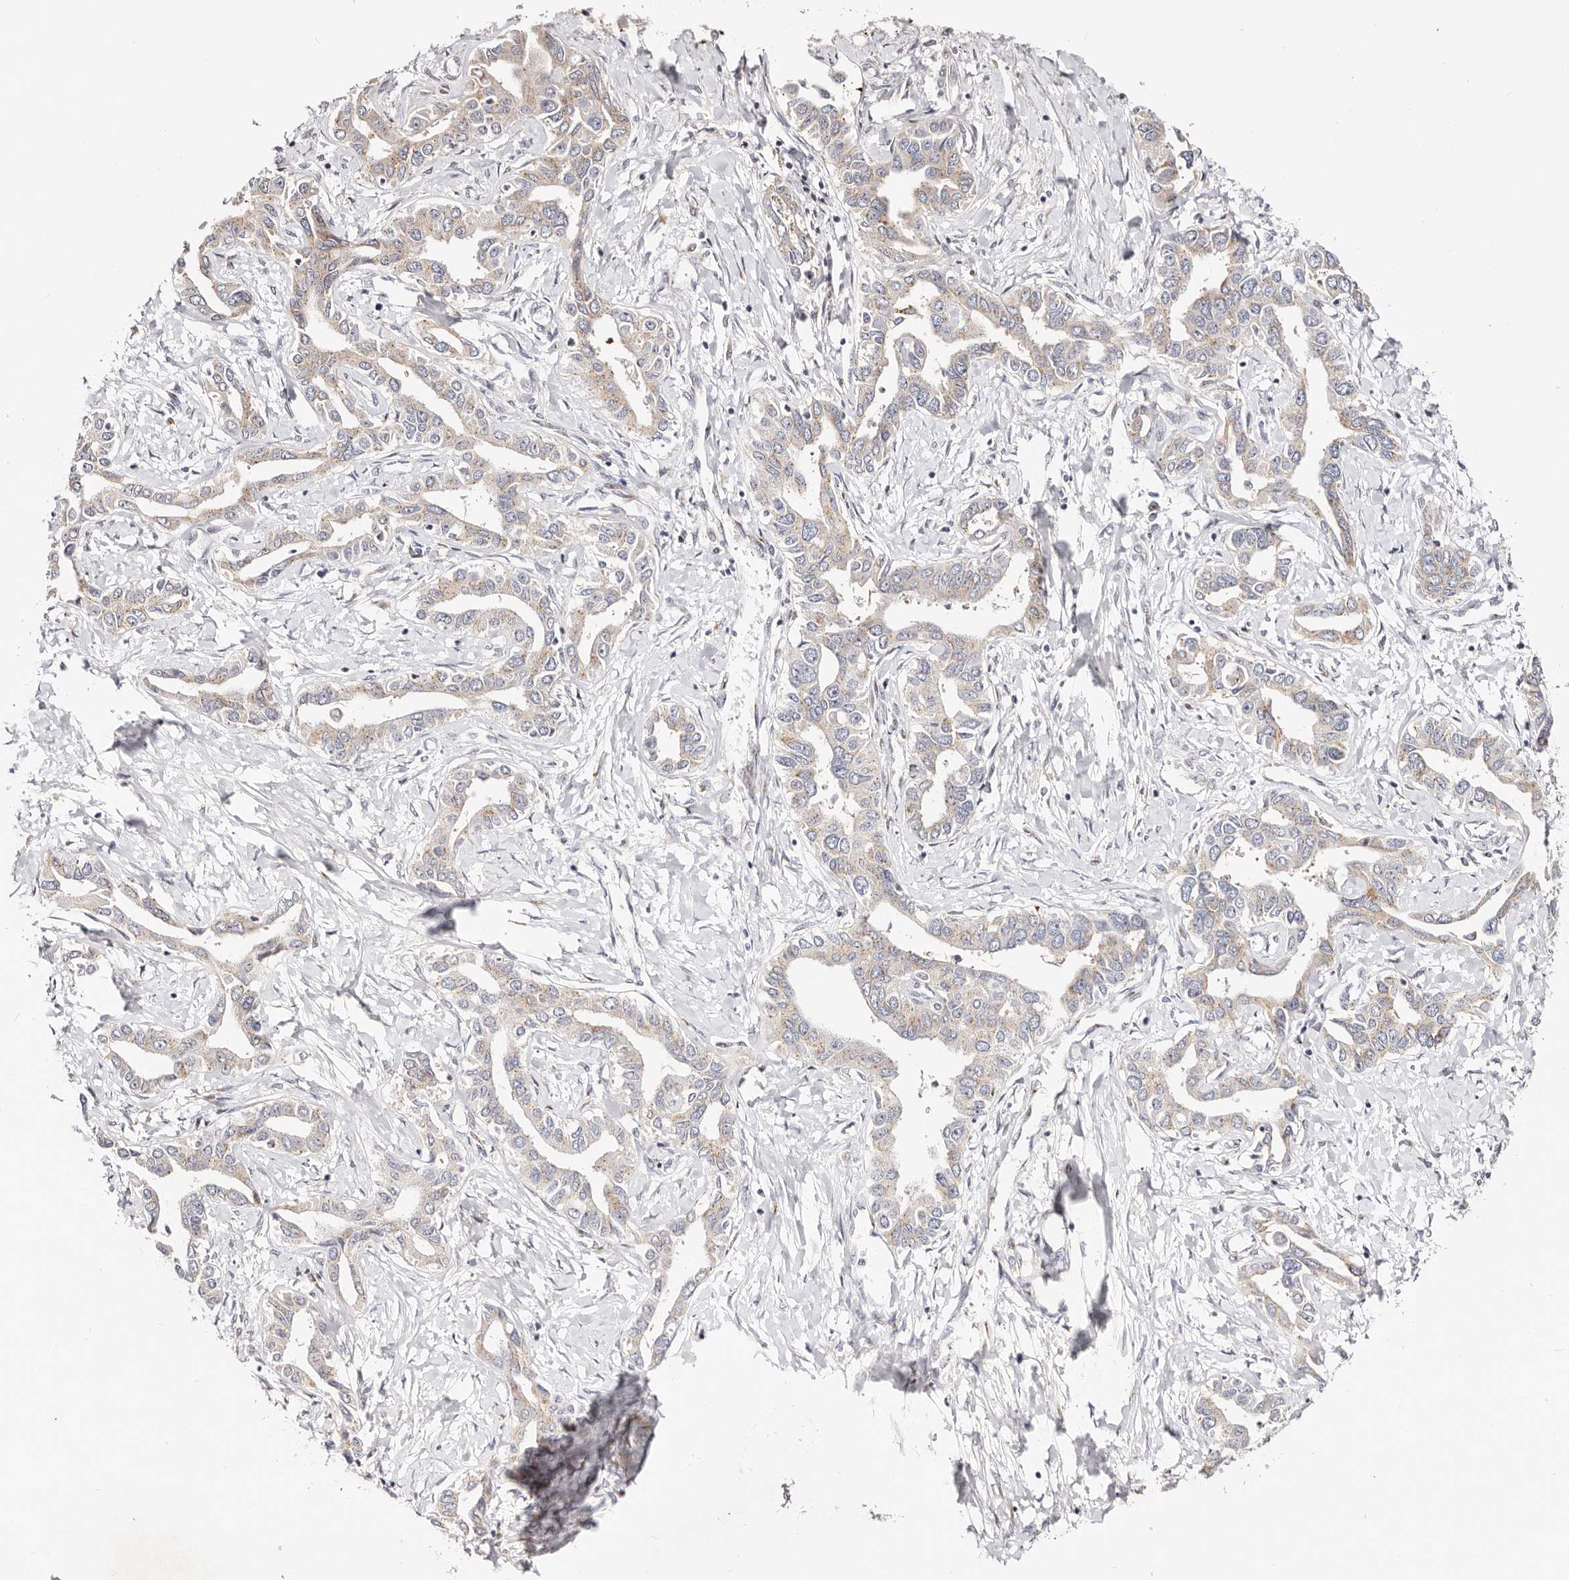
{"staining": {"intensity": "weak", "quantity": "<25%", "location": "cytoplasmic/membranous"}, "tissue": "liver cancer", "cell_type": "Tumor cells", "image_type": "cancer", "snomed": [{"axis": "morphology", "description": "Cholangiocarcinoma"}, {"axis": "topography", "description": "Liver"}], "caption": "An immunohistochemistry (IHC) histopathology image of liver cancer is shown. There is no staining in tumor cells of liver cancer.", "gene": "VIPAS39", "patient": {"sex": "male", "age": 59}}